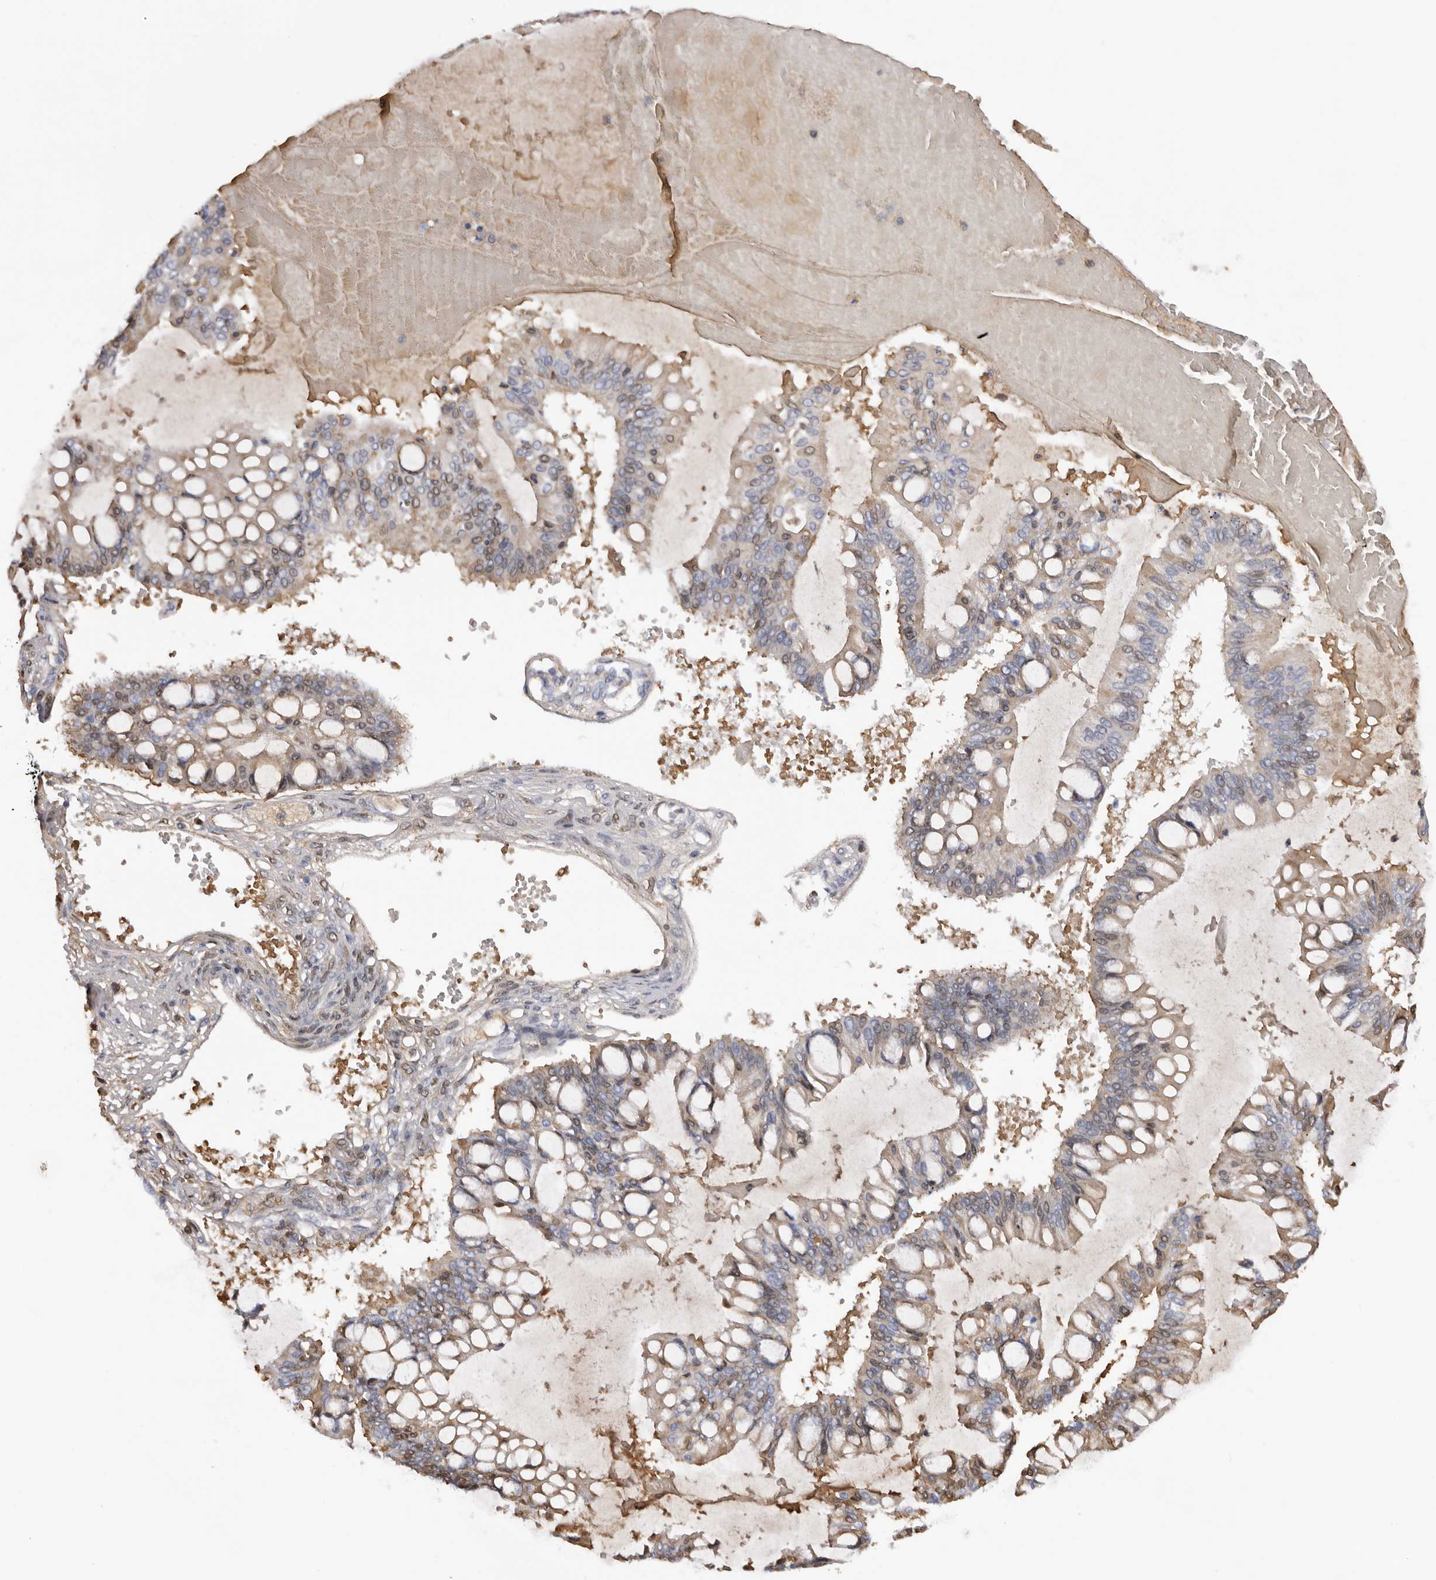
{"staining": {"intensity": "weak", "quantity": "<25%", "location": "cytoplasmic/membranous"}, "tissue": "ovarian cancer", "cell_type": "Tumor cells", "image_type": "cancer", "snomed": [{"axis": "morphology", "description": "Cystadenocarcinoma, mucinous, NOS"}, {"axis": "topography", "description": "Ovary"}], "caption": "A photomicrograph of human ovarian cancer is negative for staining in tumor cells.", "gene": "TNR", "patient": {"sex": "female", "age": 73}}